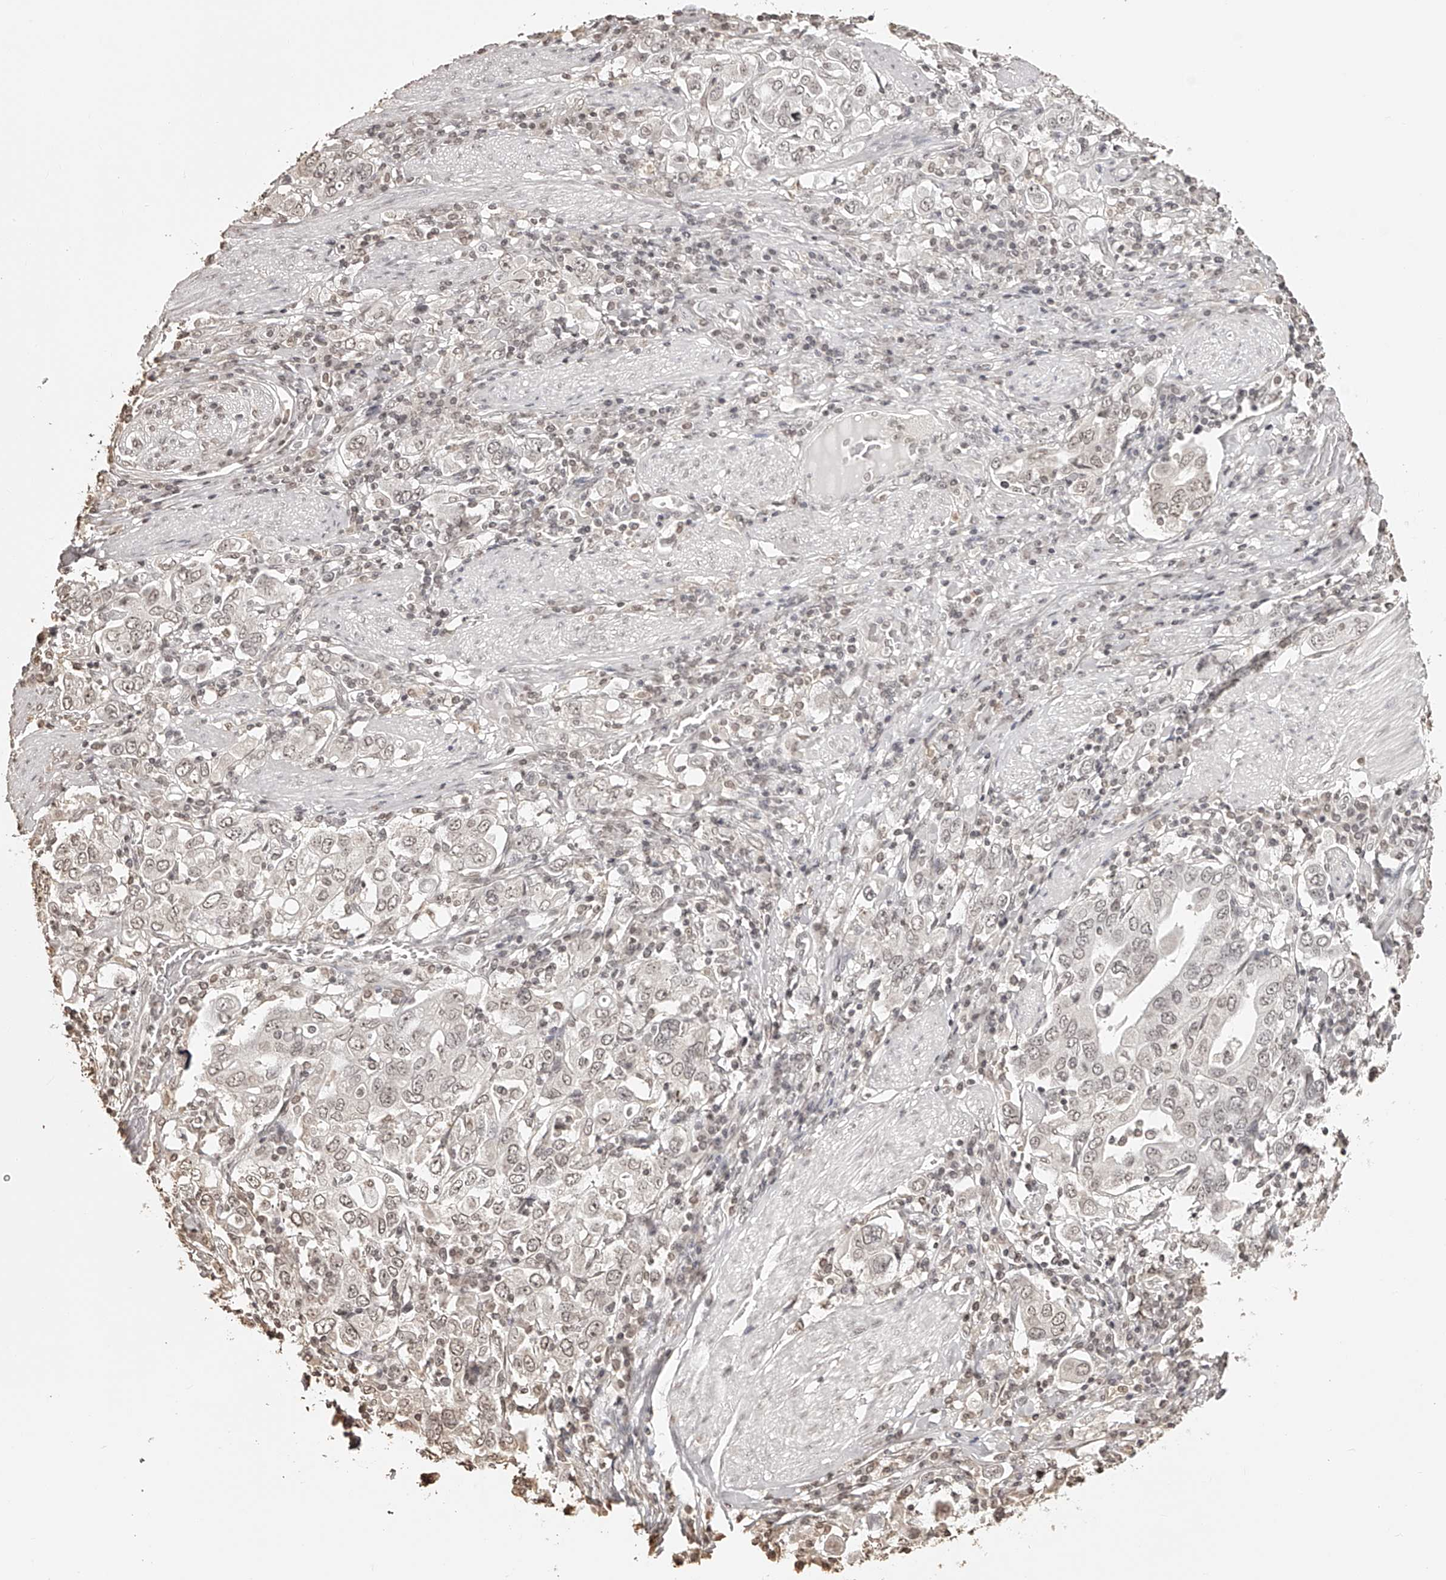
{"staining": {"intensity": "weak", "quantity": ">75%", "location": "nuclear"}, "tissue": "stomach cancer", "cell_type": "Tumor cells", "image_type": "cancer", "snomed": [{"axis": "morphology", "description": "Adenocarcinoma, NOS"}, {"axis": "topography", "description": "Stomach, upper"}], "caption": "Immunohistochemistry (IHC) staining of stomach adenocarcinoma, which shows low levels of weak nuclear staining in approximately >75% of tumor cells indicating weak nuclear protein staining. The staining was performed using DAB (3,3'-diaminobenzidine) (brown) for protein detection and nuclei were counterstained in hematoxylin (blue).", "gene": "ZNF503", "patient": {"sex": "male", "age": 62}}